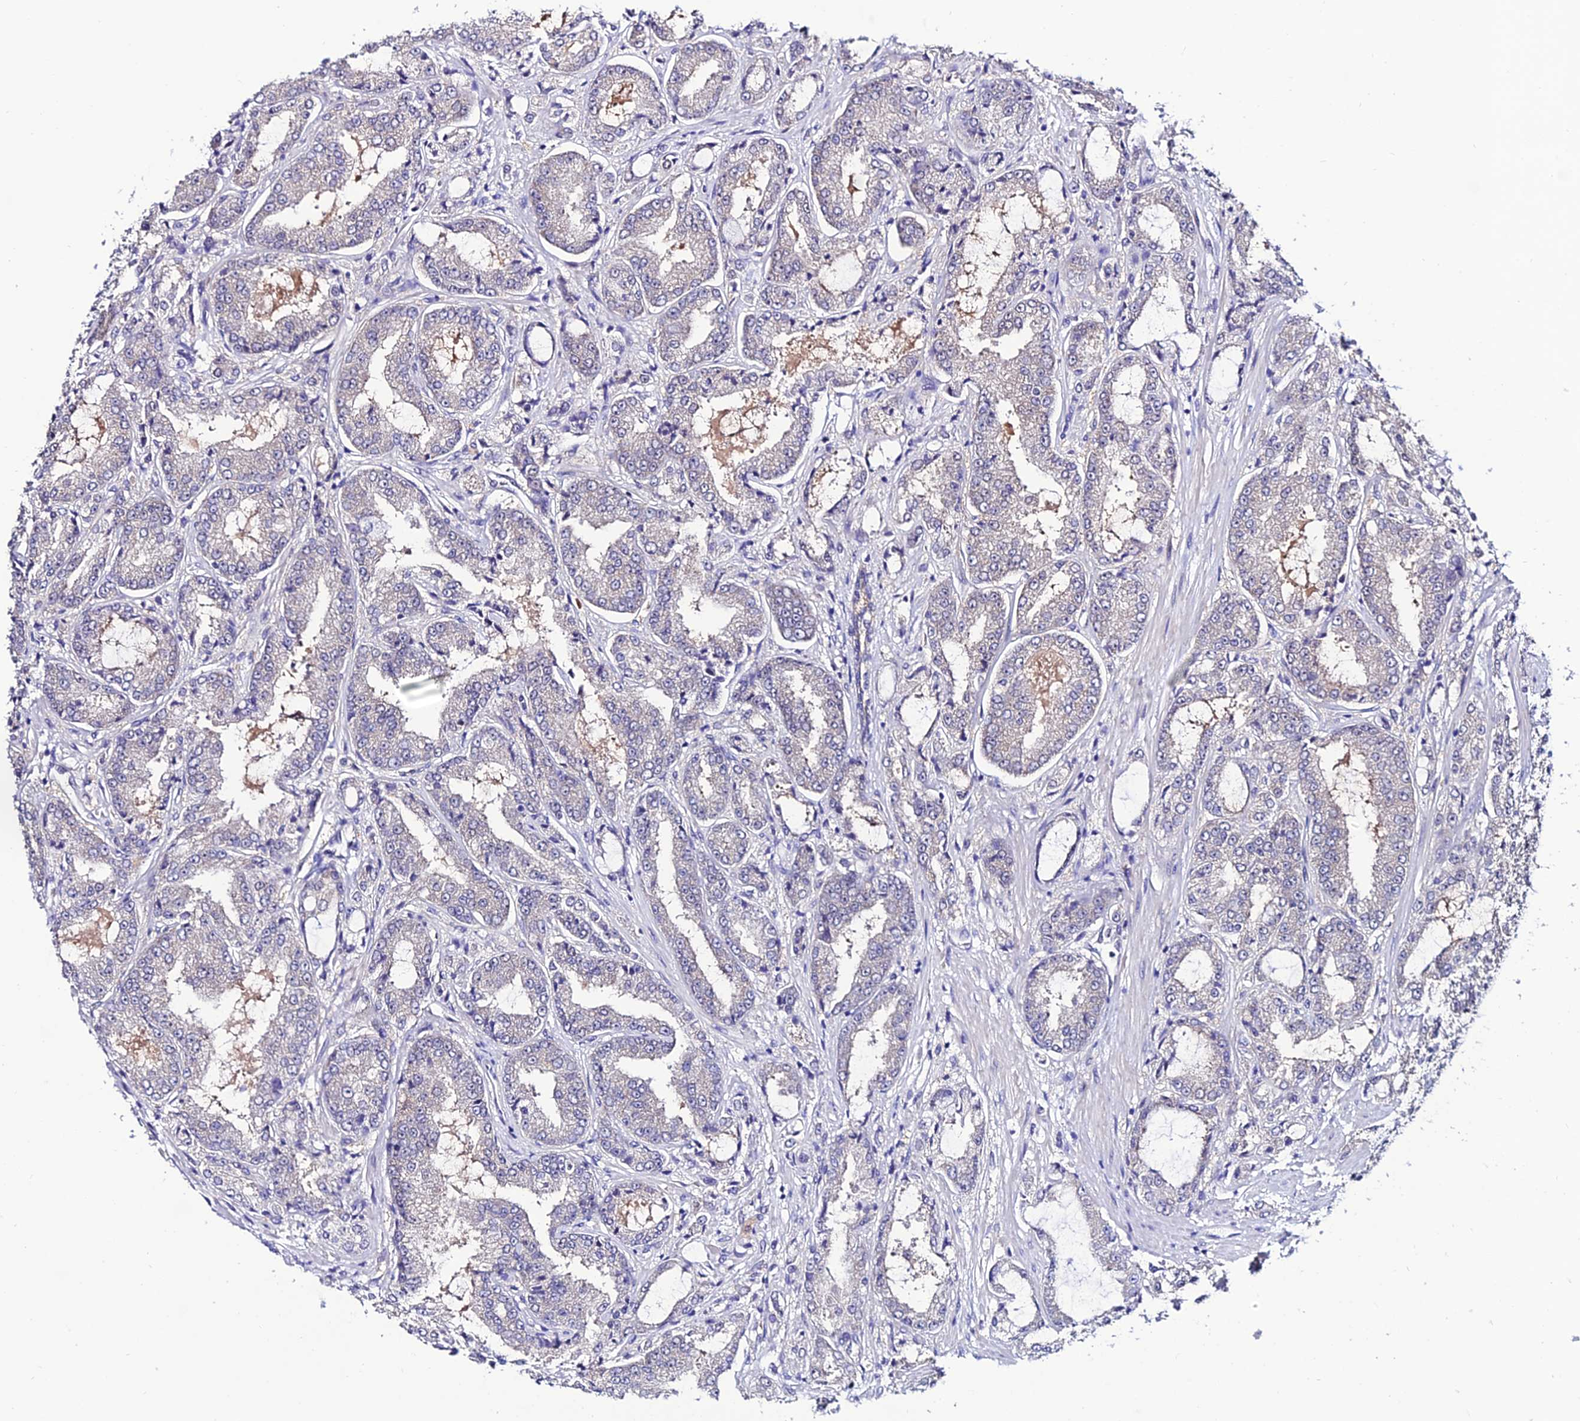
{"staining": {"intensity": "moderate", "quantity": "<25%", "location": "cytoplasmic/membranous"}, "tissue": "prostate cancer", "cell_type": "Tumor cells", "image_type": "cancer", "snomed": [{"axis": "morphology", "description": "Adenocarcinoma, High grade"}, {"axis": "topography", "description": "Prostate"}], "caption": "Immunohistochemical staining of human adenocarcinoma (high-grade) (prostate) exhibits low levels of moderate cytoplasmic/membranous positivity in approximately <25% of tumor cells.", "gene": "FZD8", "patient": {"sex": "male", "age": 71}}